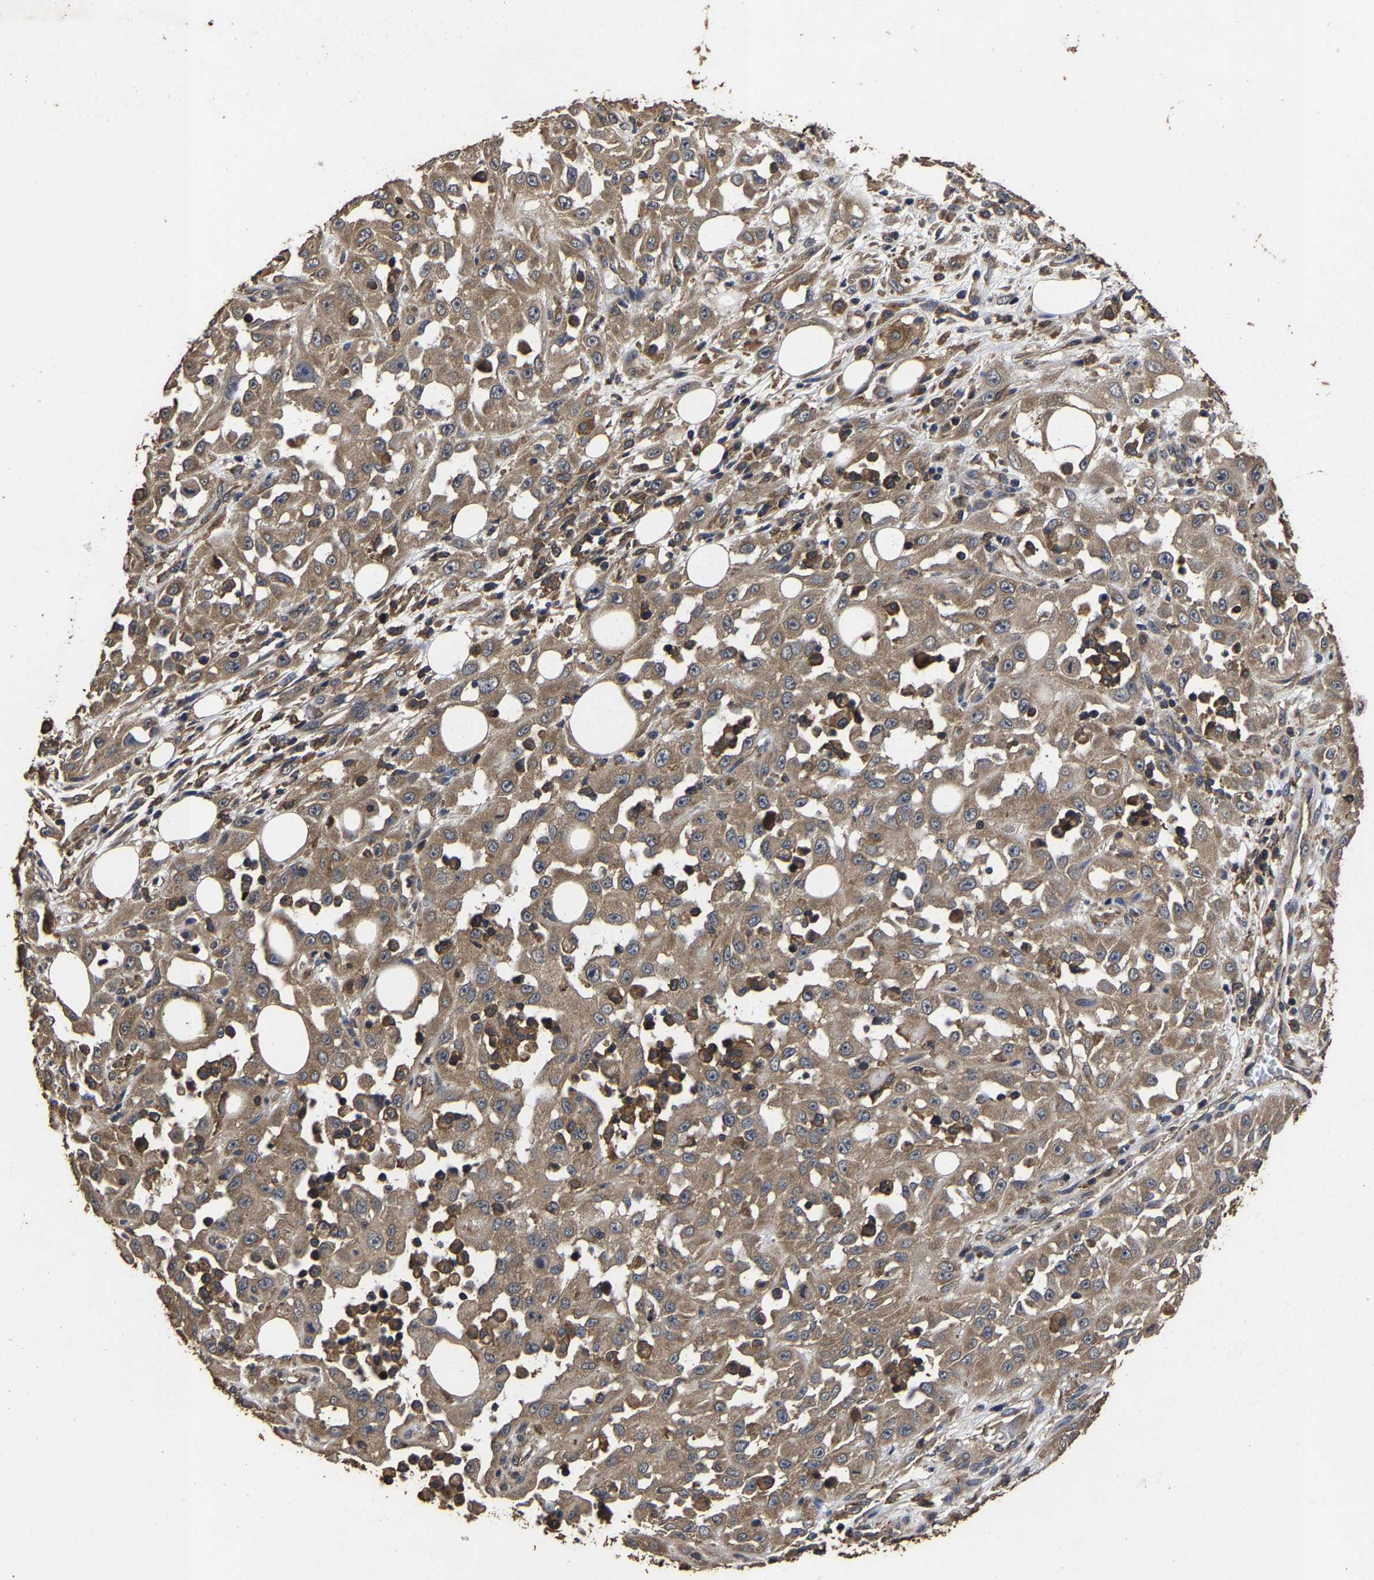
{"staining": {"intensity": "moderate", "quantity": ">75%", "location": "cytoplasmic/membranous"}, "tissue": "skin cancer", "cell_type": "Tumor cells", "image_type": "cancer", "snomed": [{"axis": "morphology", "description": "Squamous cell carcinoma, NOS"}, {"axis": "morphology", "description": "Squamous cell carcinoma, metastatic, NOS"}, {"axis": "topography", "description": "Skin"}, {"axis": "topography", "description": "Lymph node"}], "caption": "A brown stain highlights moderate cytoplasmic/membranous staining of a protein in human squamous cell carcinoma (skin) tumor cells.", "gene": "ITCH", "patient": {"sex": "male", "age": 75}}